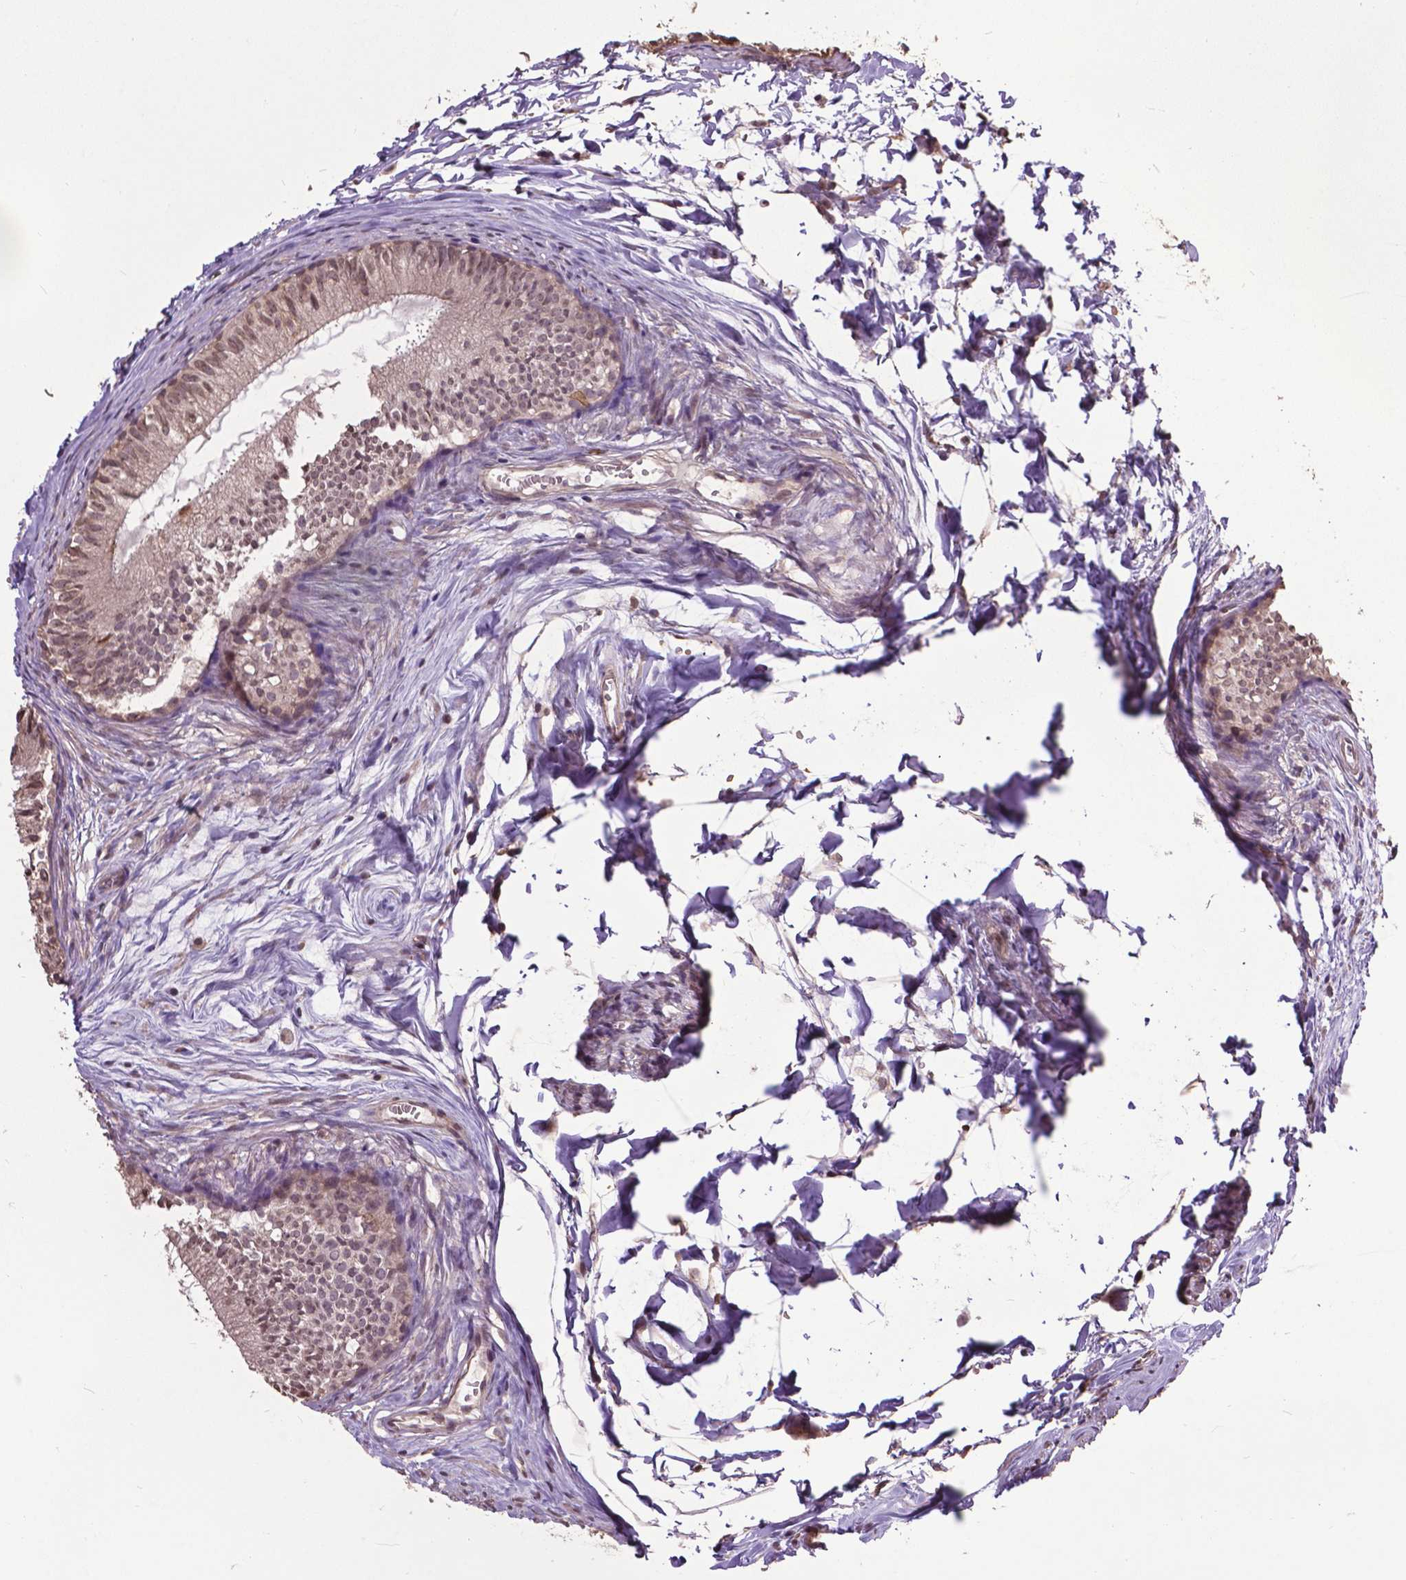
{"staining": {"intensity": "weak", "quantity": "<25%", "location": "cytoplasmic/membranous,nuclear"}, "tissue": "epididymis", "cell_type": "Glandular cells", "image_type": "normal", "snomed": [{"axis": "morphology", "description": "Normal tissue, NOS"}, {"axis": "topography", "description": "Epididymis"}], "caption": "Immunohistochemistry (IHC) of unremarkable human epididymis exhibits no staining in glandular cells. (Immunohistochemistry (IHC), brightfield microscopy, high magnification).", "gene": "GLRA2", "patient": {"sex": "male", "age": 45}}